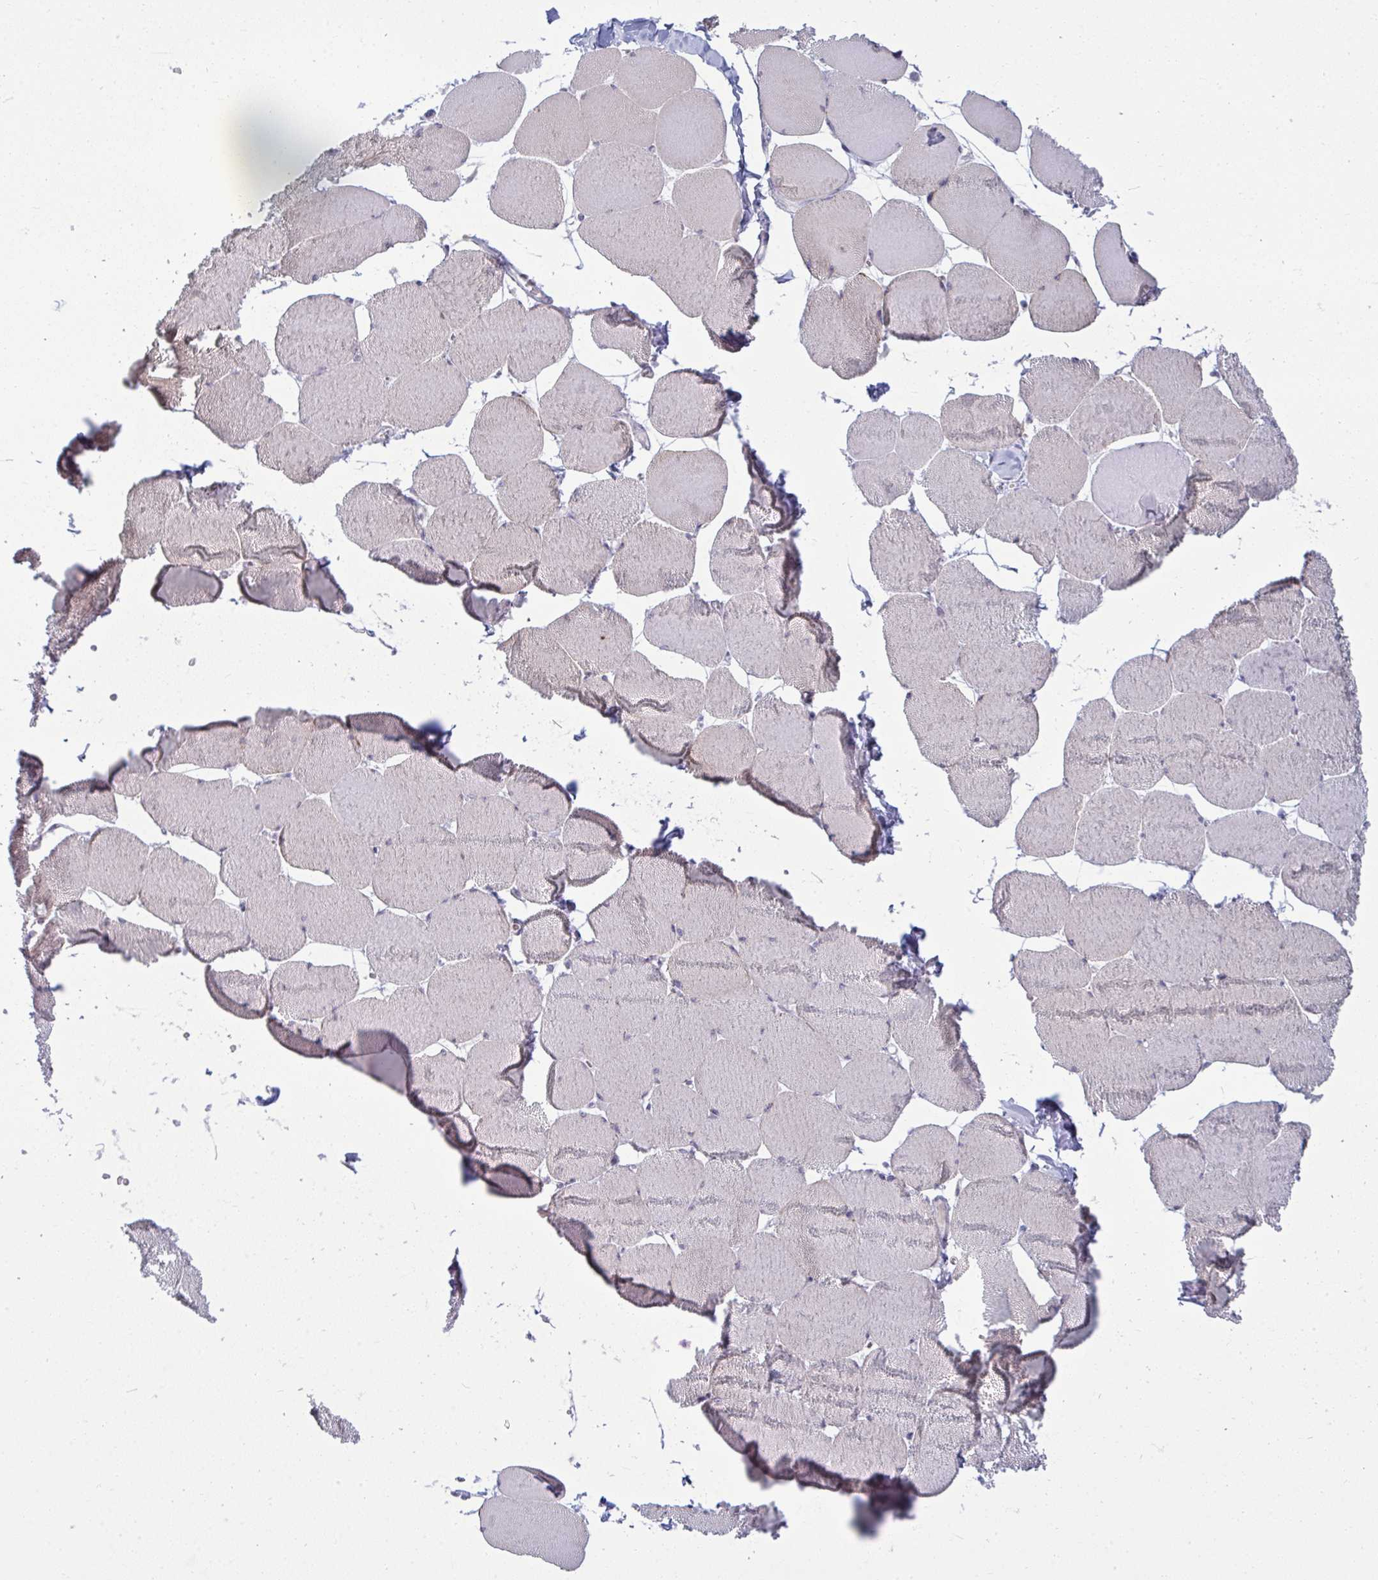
{"staining": {"intensity": "weak", "quantity": "<25%", "location": "cytoplasmic/membranous"}, "tissue": "skeletal muscle", "cell_type": "Myocytes", "image_type": "normal", "snomed": [{"axis": "morphology", "description": "Normal tissue, NOS"}, {"axis": "topography", "description": "Skeletal muscle"}], "caption": "Human skeletal muscle stained for a protein using IHC demonstrates no expression in myocytes.", "gene": "RNASEH1", "patient": {"sex": "female", "age": 75}}